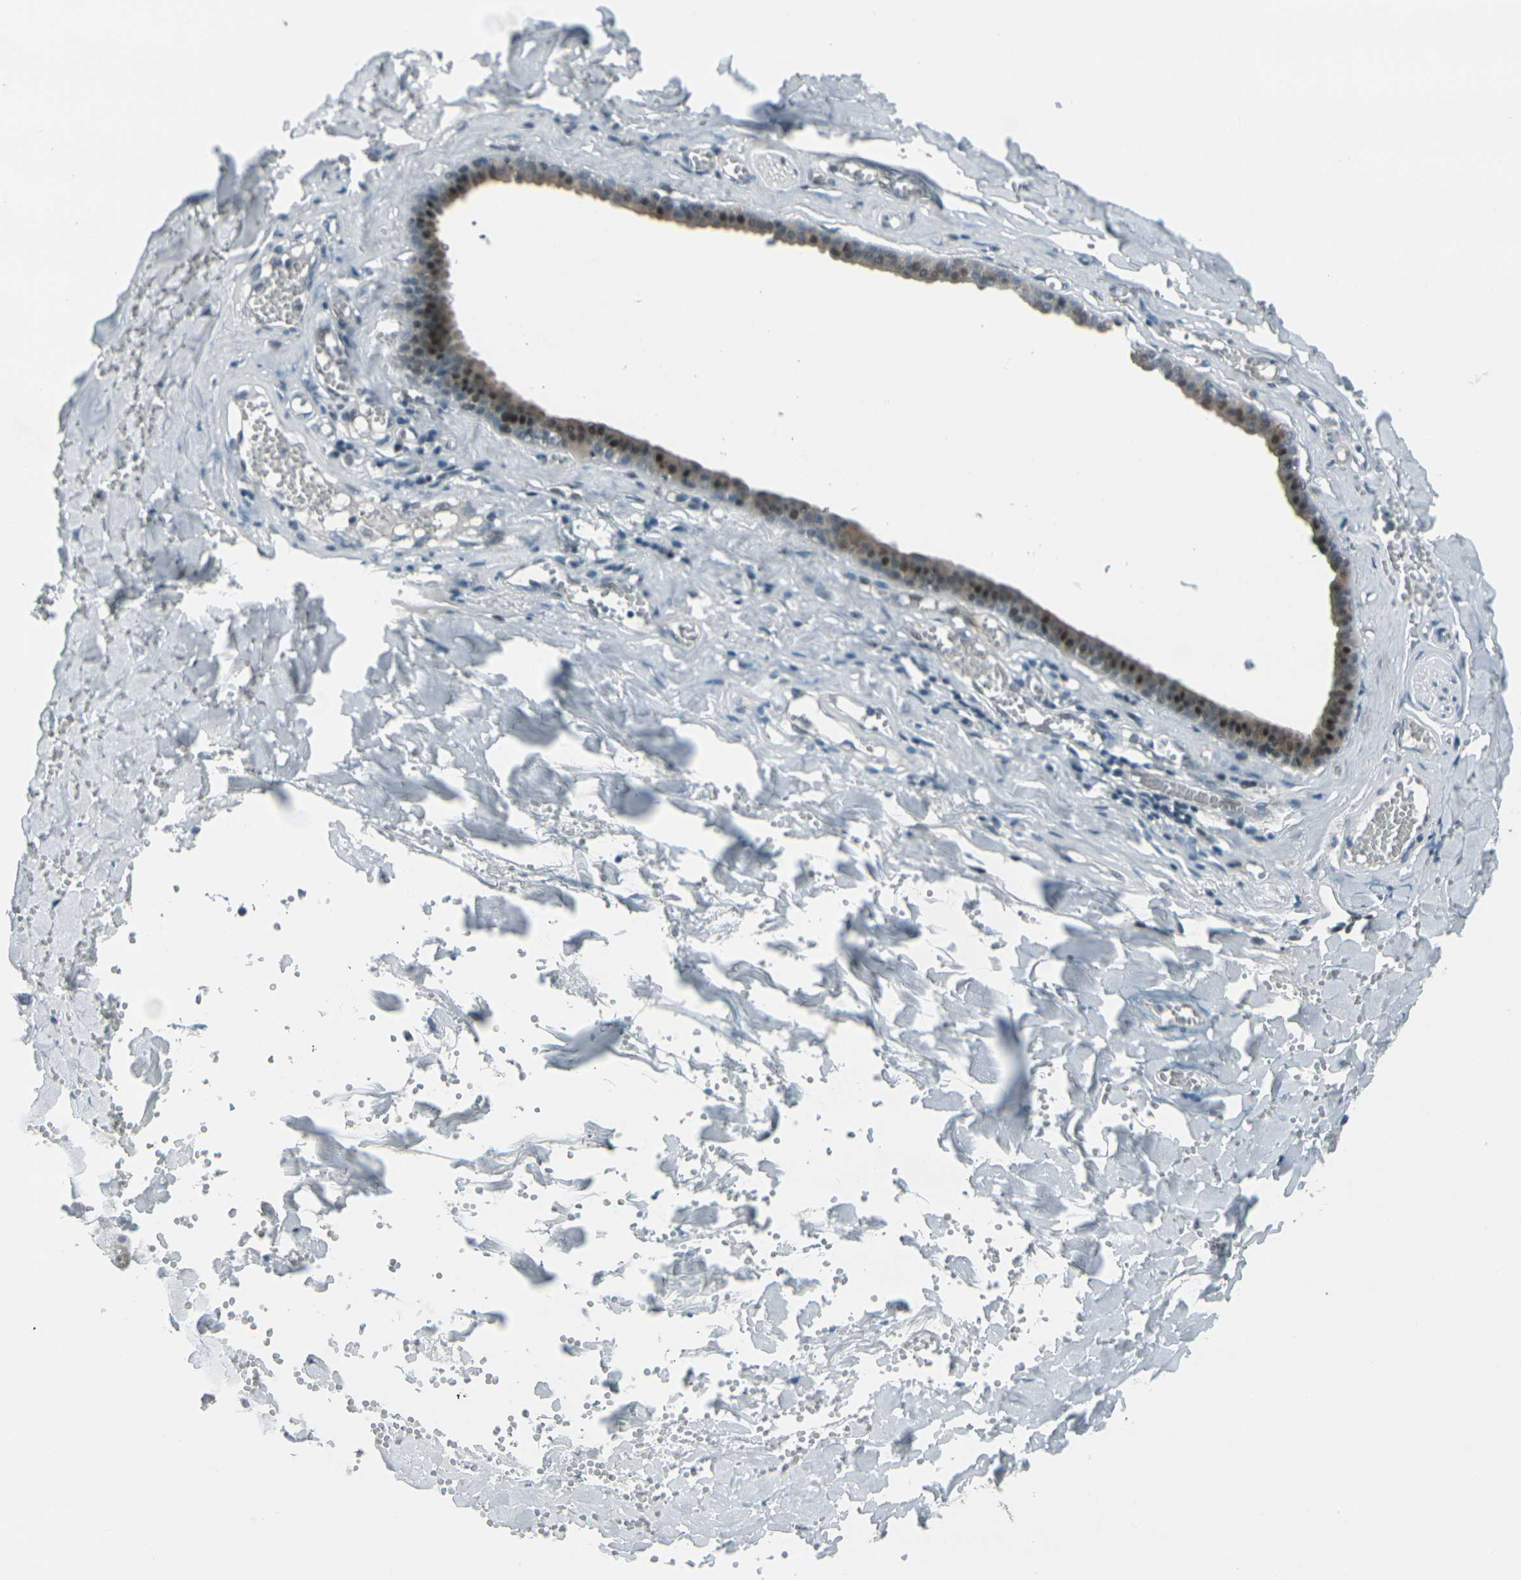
{"staining": {"intensity": "moderate", "quantity": "<25%", "location": "cytoplasmic/membranous"}, "tissue": "salivary gland", "cell_type": "Glandular cells", "image_type": "normal", "snomed": [{"axis": "morphology", "description": "Normal tissue, NOS"}, {"axis": "topography", "description": "Salivary gland"}], "caption": "Immunohistochemistry image of benign salivary gland: human salivary gland stained using immunohistochemistry exhibits low levels of moderate protein expression localized specifically in the cytoplasmic/membranous of glandular cells, appearing as a cytoplasmic/membranous brown color.", "gene": "GPR19", "patient": {"sex": "male", "age": 62}}